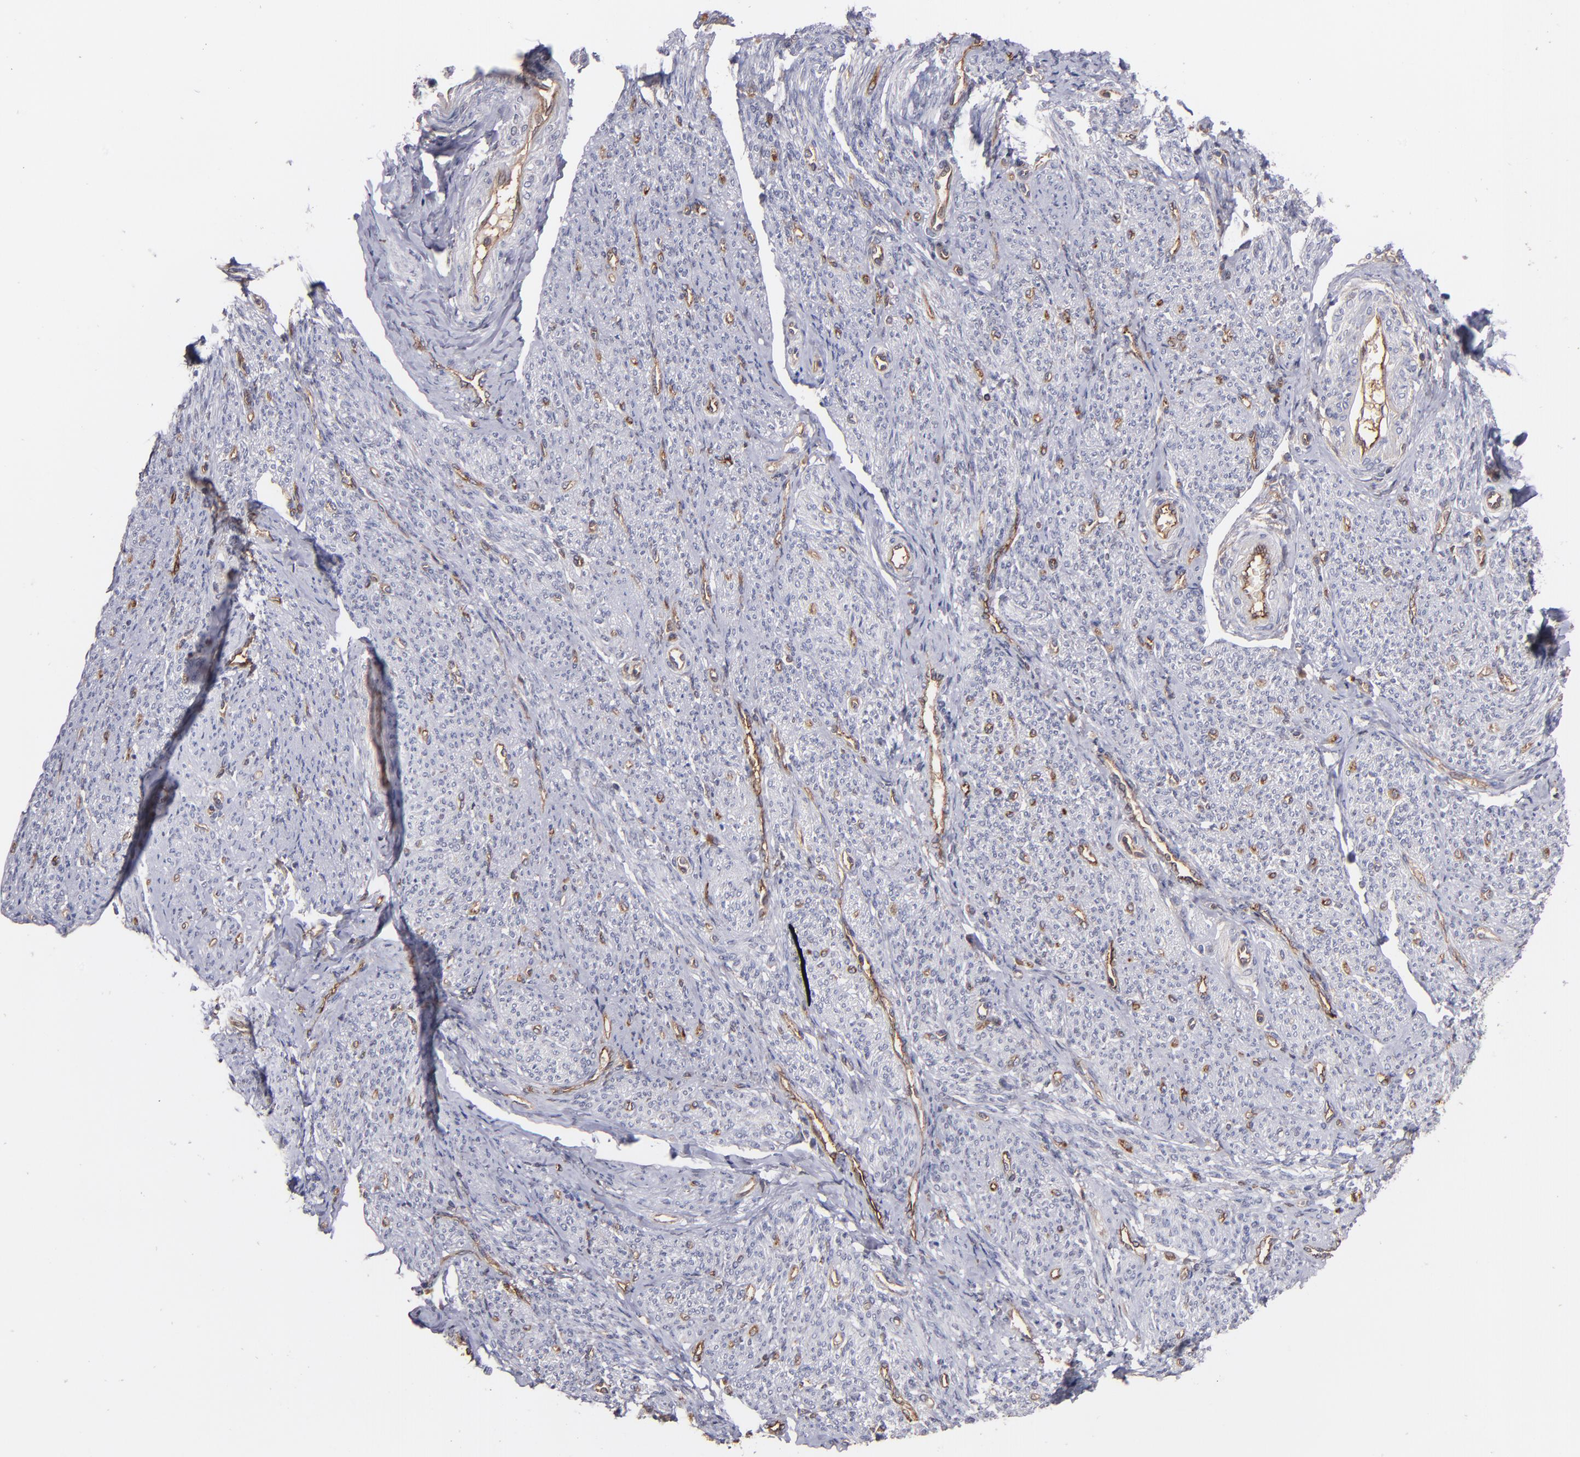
{"staining": {"intensity": "negative", "quantity": "none", "location": "none"}, "tissue": "smooth muscle", "cell_type": "Smooth muscle cells", "image_type": "normal", "snomed": [{"axis": "morphology", "description": "Normal tissue, NOS"}, {"axis": "topography", "description": "Smooth muscle"}], "caption": "Micrograph shows no protein staining in smooth muscle cells of unremarkable smooth muscle. (IHC, brightfield microscopy, high magnification).", "gene": "ICAM1", "patient": {"sex": "female", "age": 65}}